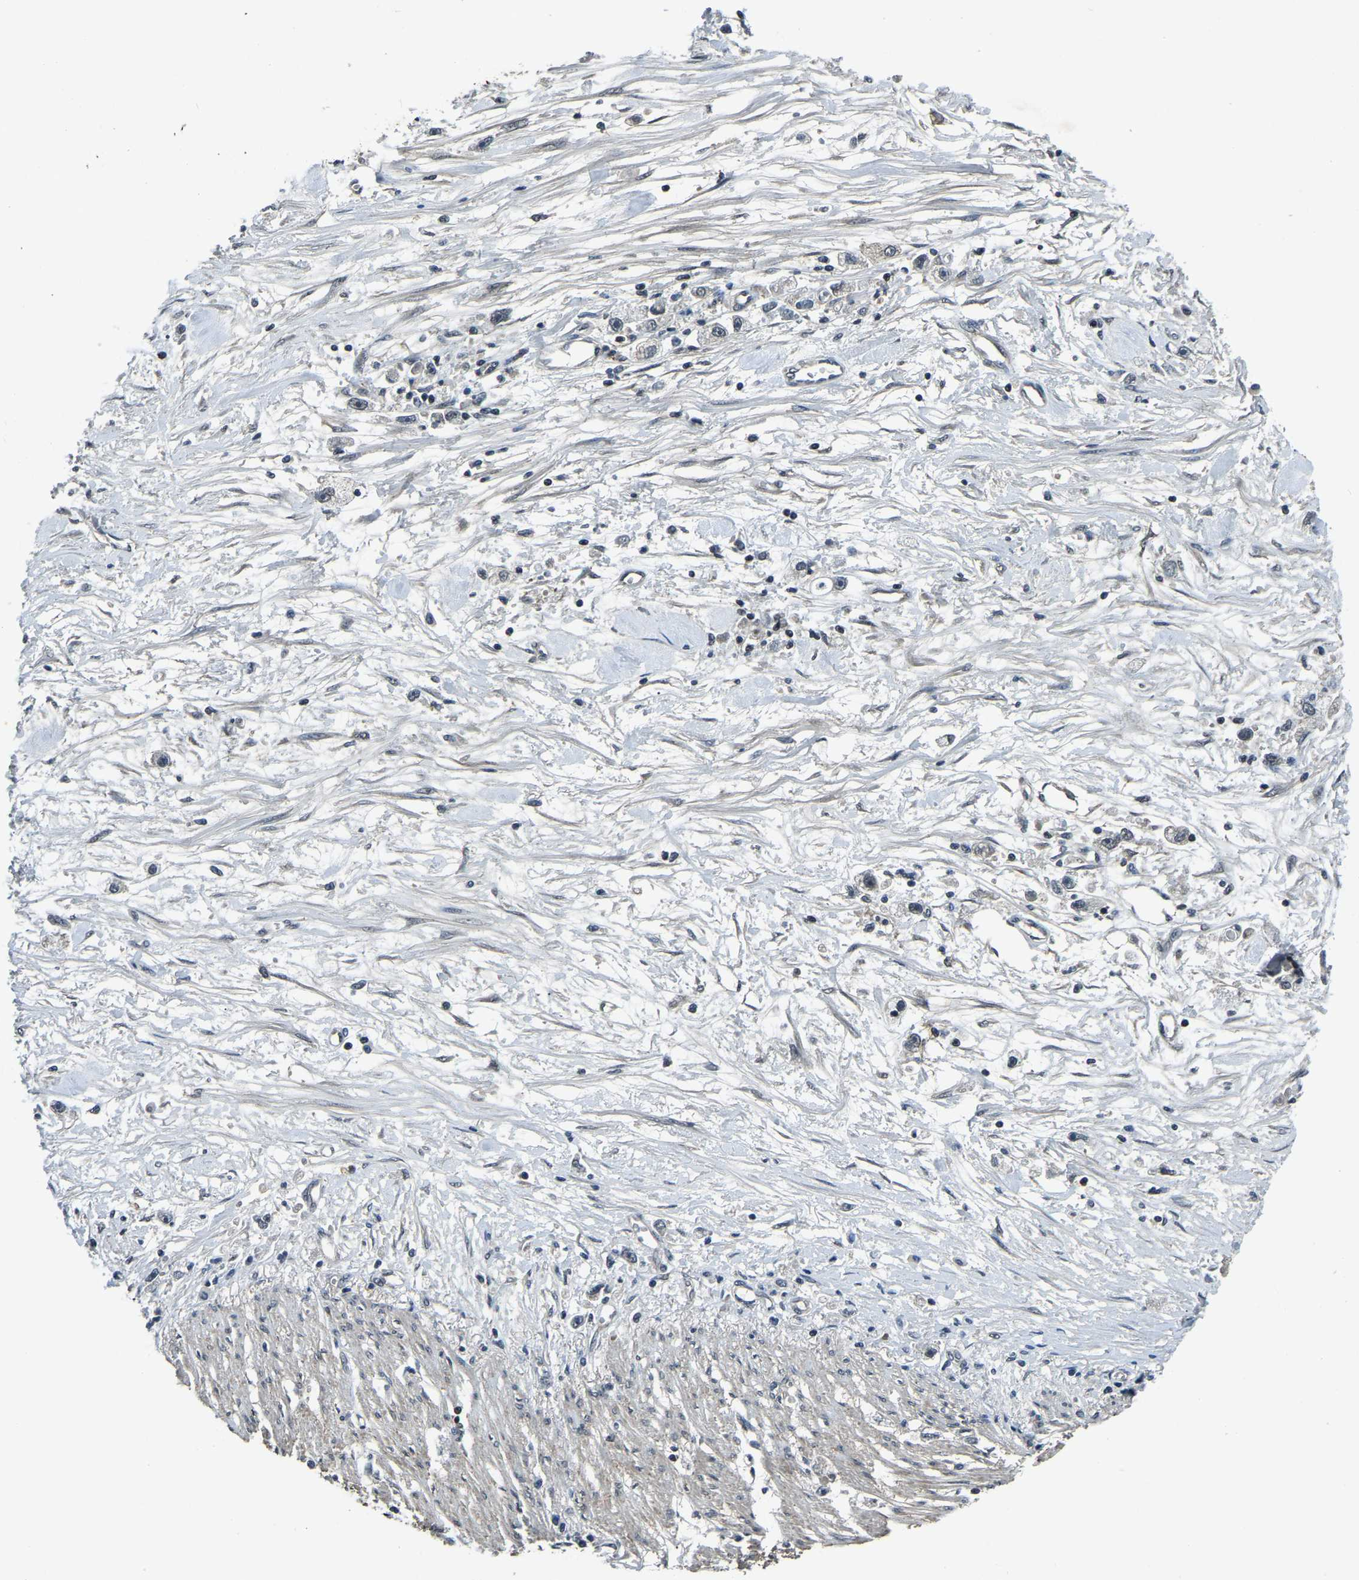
{"staining": {"intensity": "negative", "quantity": "none", "location": "none"}, "tissue": "stomach cancer", "cell_type": "Tumor cells", "image_type": "cancer", "snomed": [{"axis": "morphology", "description": "Adenocarcinoma, NOS"}, {"axis": "topography", "description": "Stomach"}], "caption": "Immunohistochemistry of human stomach adenocarcinoma reveals no staining in tumor cells.", "gene": "ANKIB1", "patient": {"sex": "female", "age": 59}}